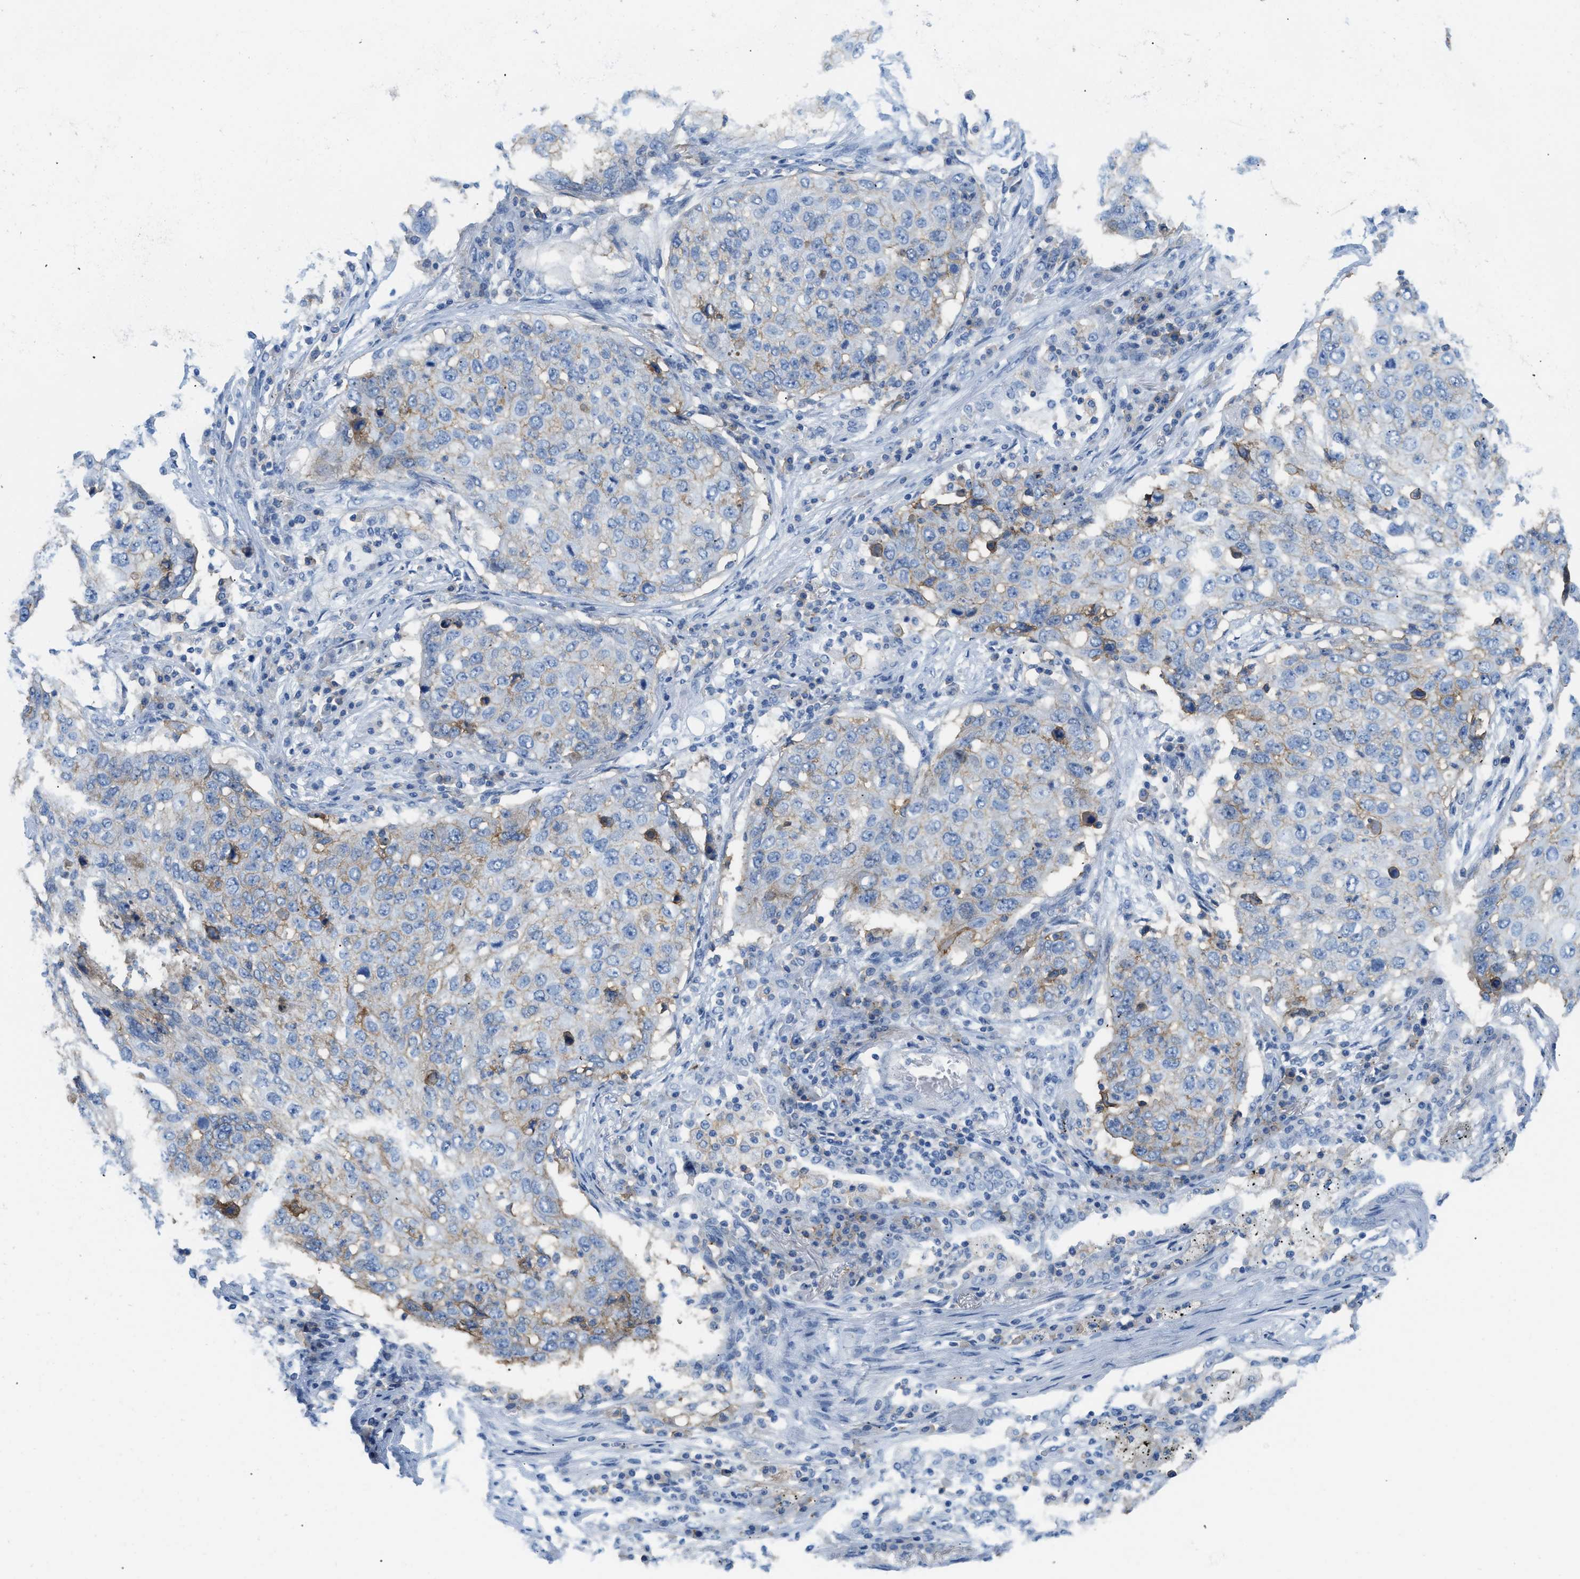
{"staining": {"intensity": "weak", "quantity": ">75%", "location": "cytoplasmic/membranous"}, "tissue": "lung cancer", "cell_type": "Tumor cells", "image_type": "cancer", "snomed": [{"axis": "morphology", "description": "Squamous cell carcinoma, NOS"}, {"axis": "topography", "description": "Lung"}], "caption": "Human lung squamous cell carcinoma stained with a brown dye exhibits weak cytoplasmic/membranous positive staining in about >75% of tumor cells.", "gene": "SLC3A2", "patient": {"sex": "female", "age": 63}}